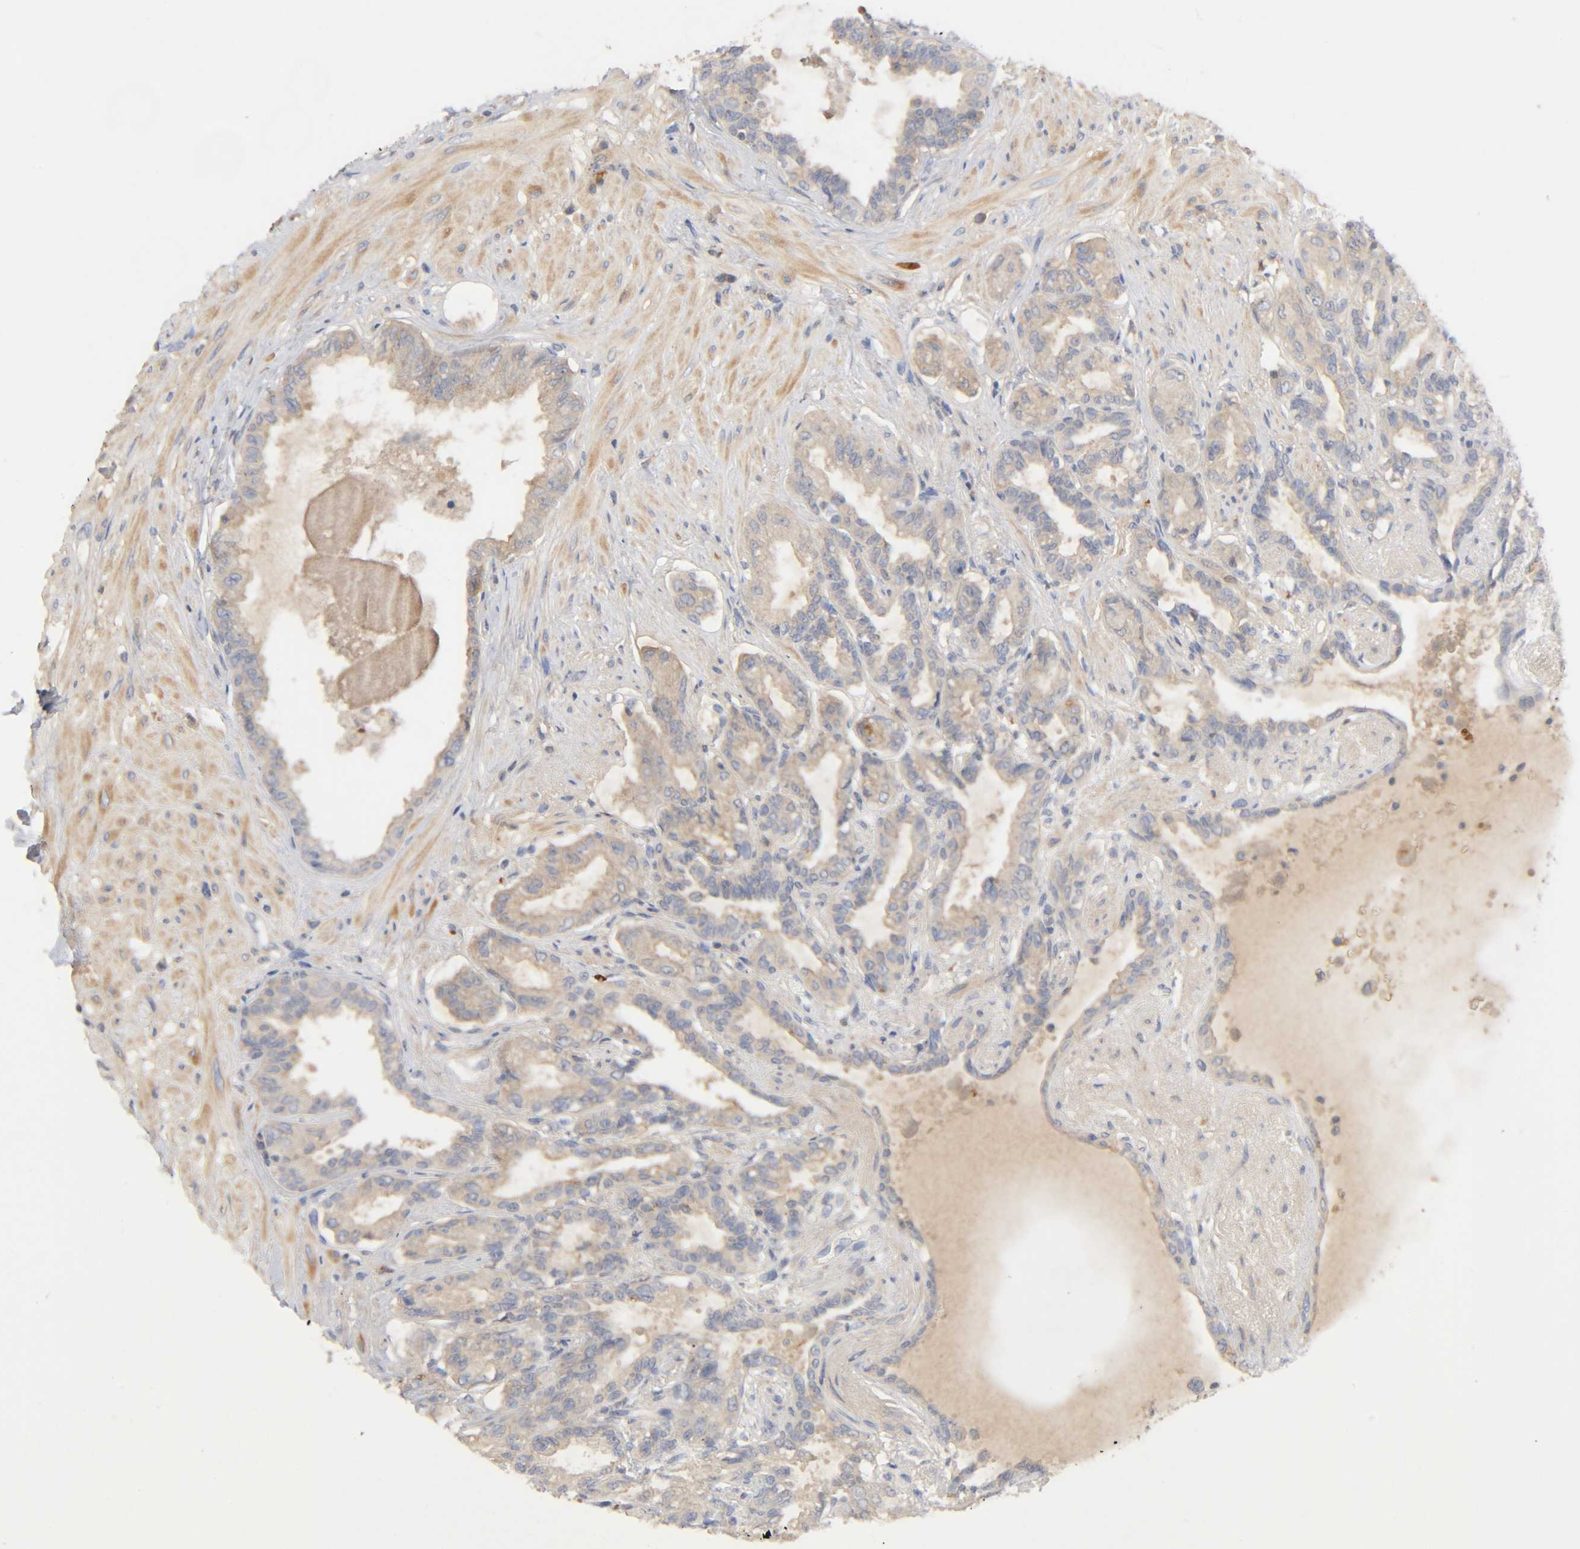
{"staining": {"intensity": "moderate", "quantity": ">75%", "location": "cytoplasmic/membranous"}, "tissue": "seminal vesicle", "cell_type": "Glandular cells", "image_type": "normal", "snomed": [{"axis": "morphology", "description": "Normal tissue, NOS"}, {"axis": "topography", "description": "Seminal veicle"}], "caption": "A high-resolution image shows immunohistochemistry (IHC) staining of normal seminal vesicle, which exhibits moderate cytoplasmic/membranous expression in approximately >75% of glandular cells. The protein of interest is shown in brown color, while the nuclei are stained blue.", "gene": "CPB2", "patient": {"sex": "male", "age": 61}}